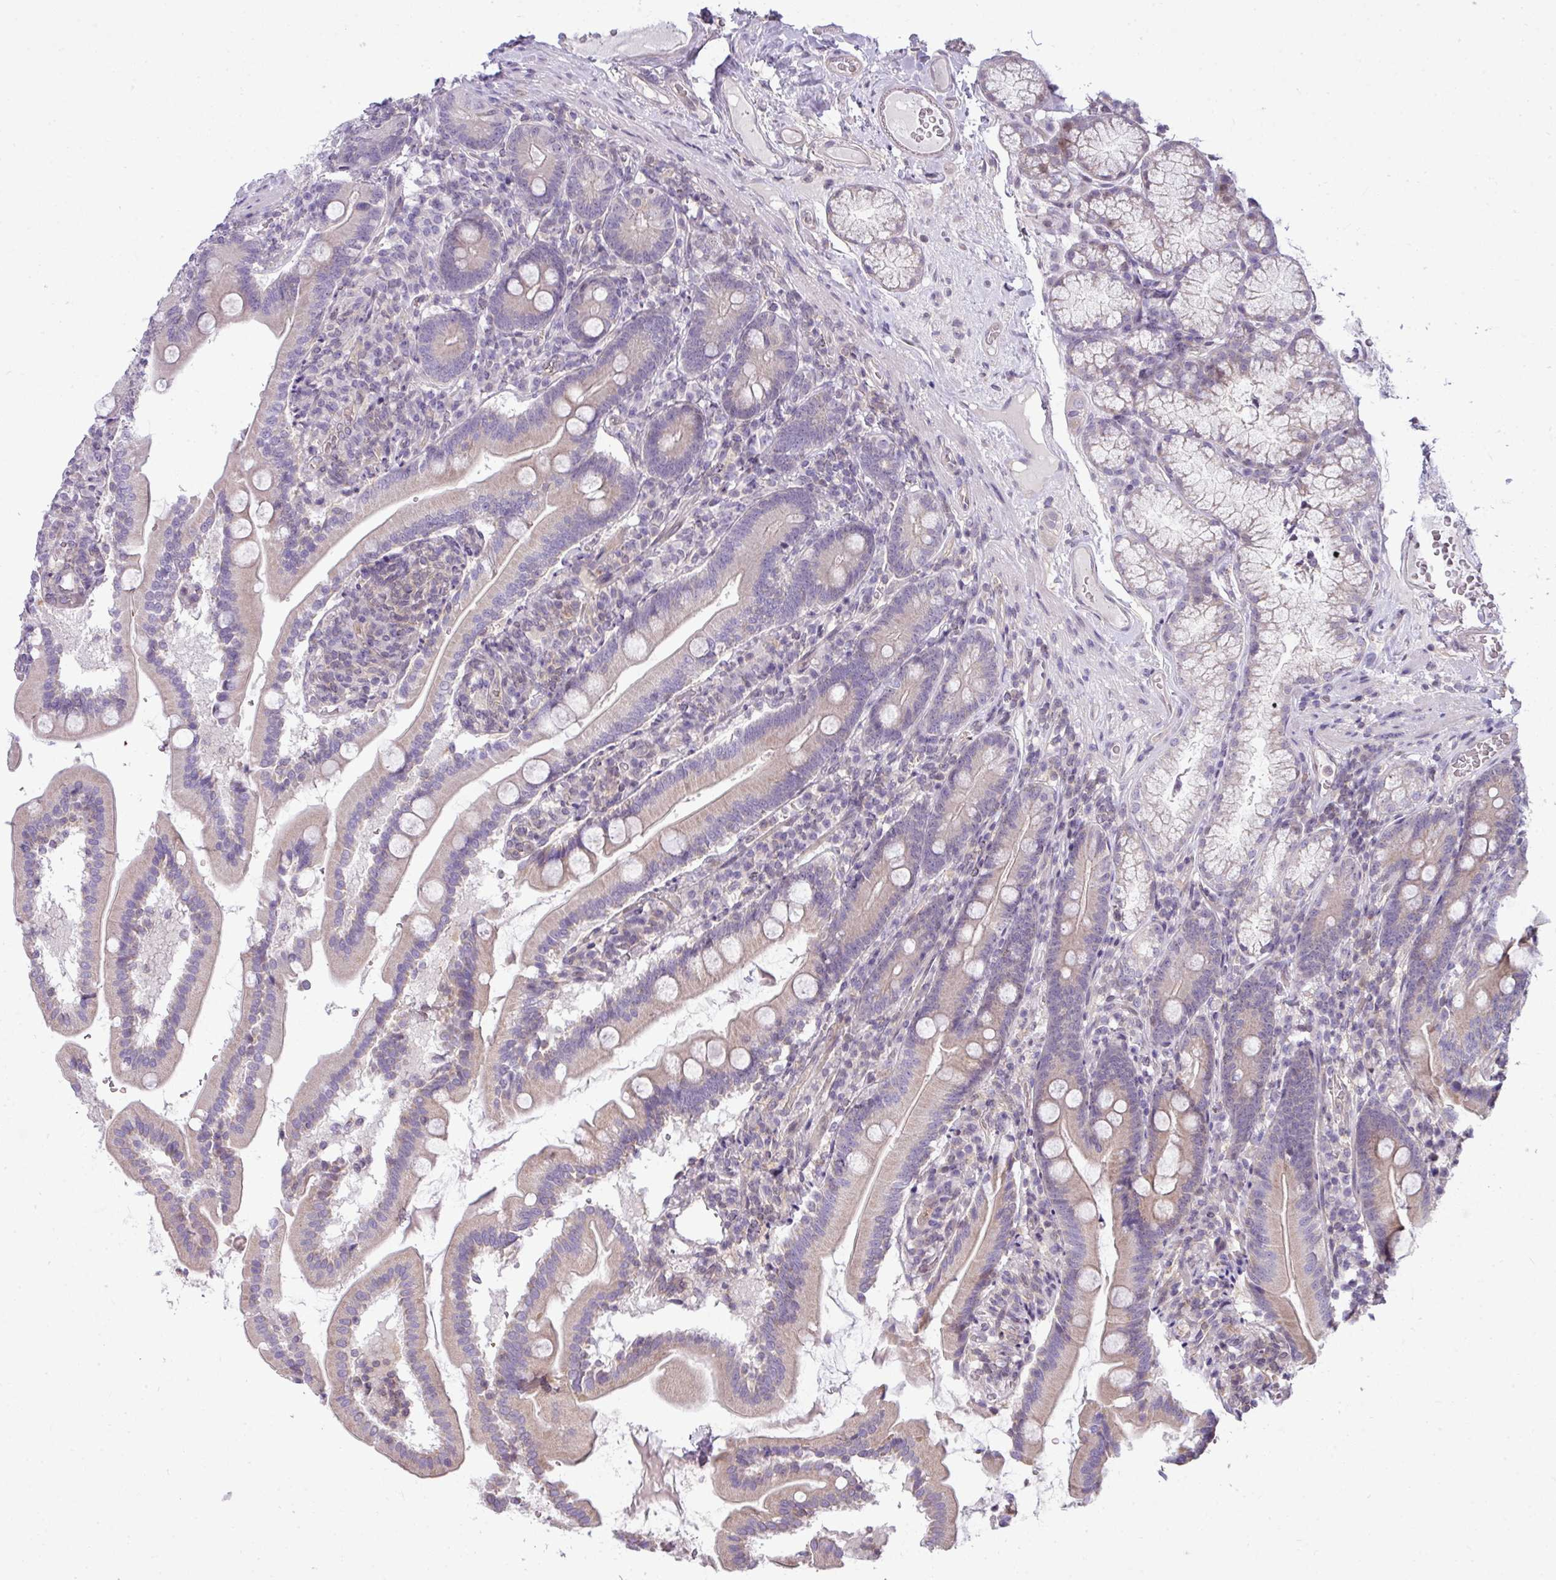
{"staining": {"intensity": "weak", "quantity": "25%-75%", "location": "cytoplasmic/membranous"}, "tissue": "duodenum", "cell_type": "Glandular cells", "image_type": "normal", "snomed": [{"axis": "morphology", "description": "Normal tissue, NOS"}, {"axis": "topography", "description": "Duodenum"}], "caption": "IHC photomicrograph of unremarkable duodenum stained for a protein (brown), which shows low levels of weak cytoplasmic/membranous expression in approximately 25%-75% of glandular cells.", "gene": "STAT5A", "patient": {"sex": "female", "age": 67}}